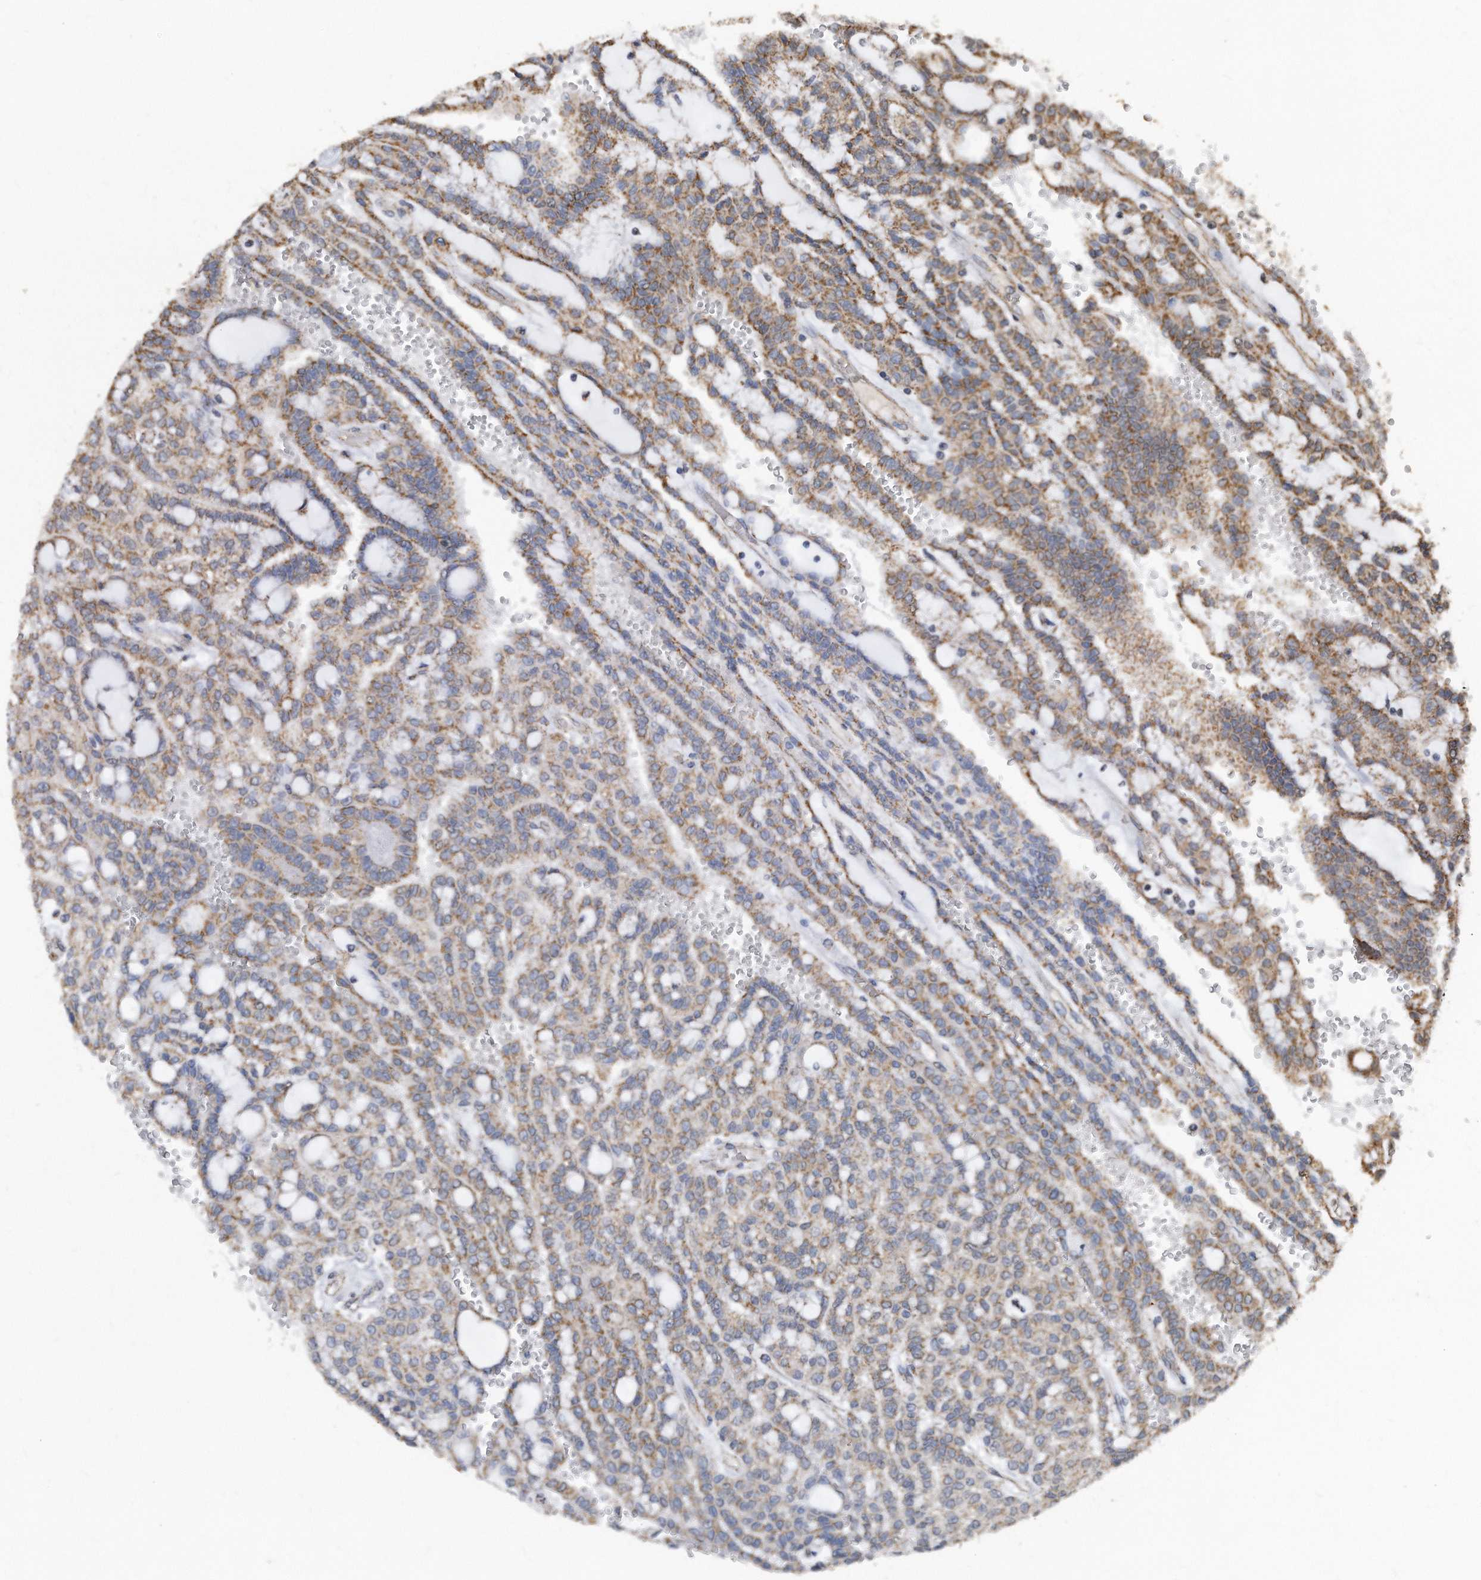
{"staining": {"intensity": "moderate", "quantity": ">75%", "location": "cytoplasmic/membranous"}, "tissue": "renal cancer", "cell_type": "Tumor cells", "image_type": "cancer", "snomed": [{"axis": "morphology", "description": "Adenocarcinoma, NOS"}, {"axis": "topography", "description": "Kidney"}], "caption": "An image showing moderate cytoplasmic/membranous expression in approximately >75% of tumor cells in renal cancer (adenocarcinoma), as visualized by brown immunohistochemical staining.", "gene": "DUSP22", "patient": {"sex": "male", "age": 63}}